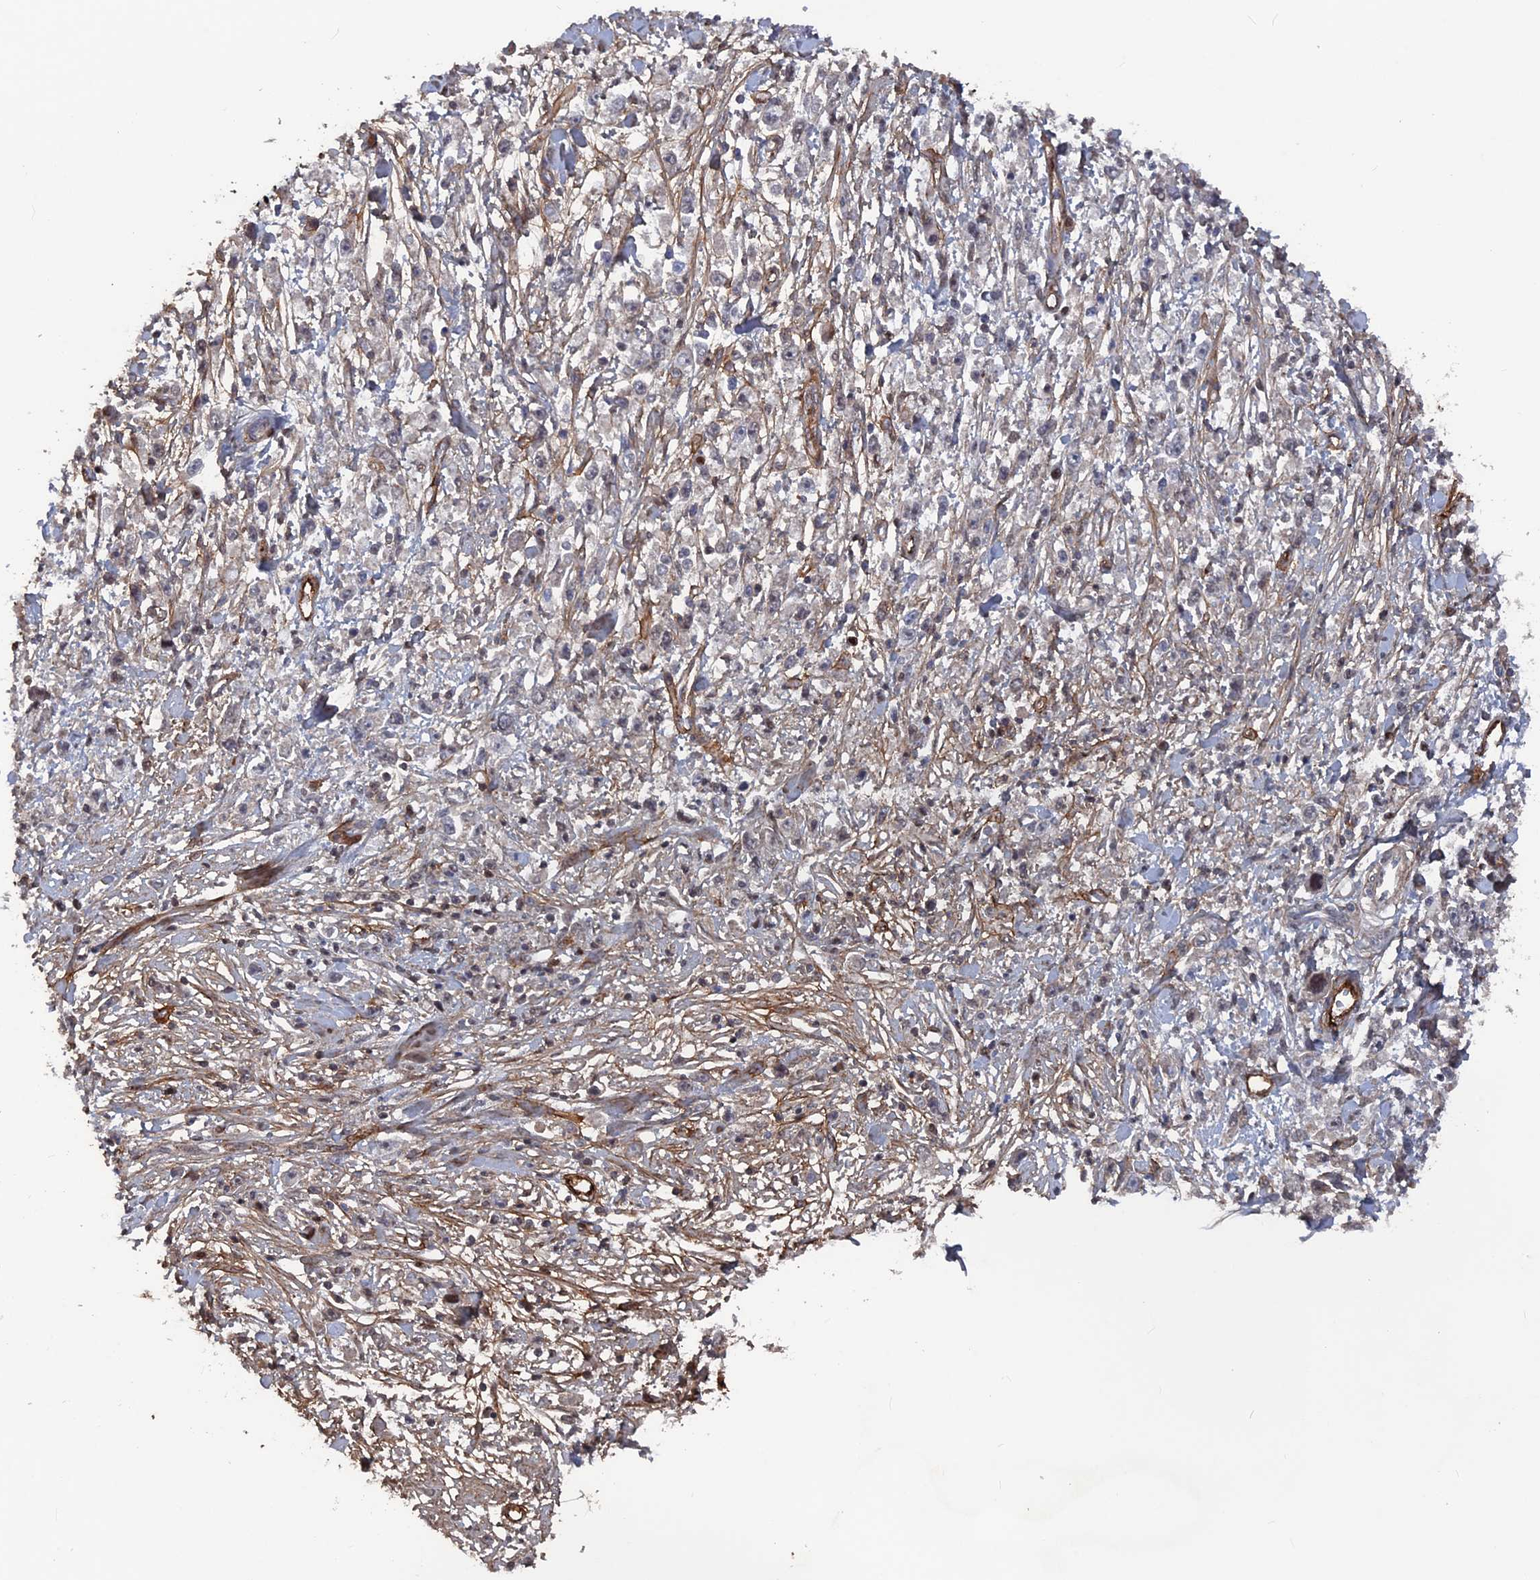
{"staining": {"intensity": "negative", "quantity": "none", "location": "none"}, "tissue": "stomach cancer", "cell_type": "Tumor cells", "image_type": "cancer", "snomed": [{"axis": "morphology", "description": "Adenocarcinoma, NOS"}, {"axis": "topography", "description": "Stomach"}], "caption": "Immunohistochemistry (IHC) image of neoplastic tissue: stomach cancer (adenocarcinoma) stained with DAB (3,3'-diaminobenzidine) demonstrates no significant protein expression in tumor cells. (Brightfield microscopy of DAB immunohistochemistry at high magnification).", "gene": "SH3D21", "patient": {"sex": "female", "age": 59}}